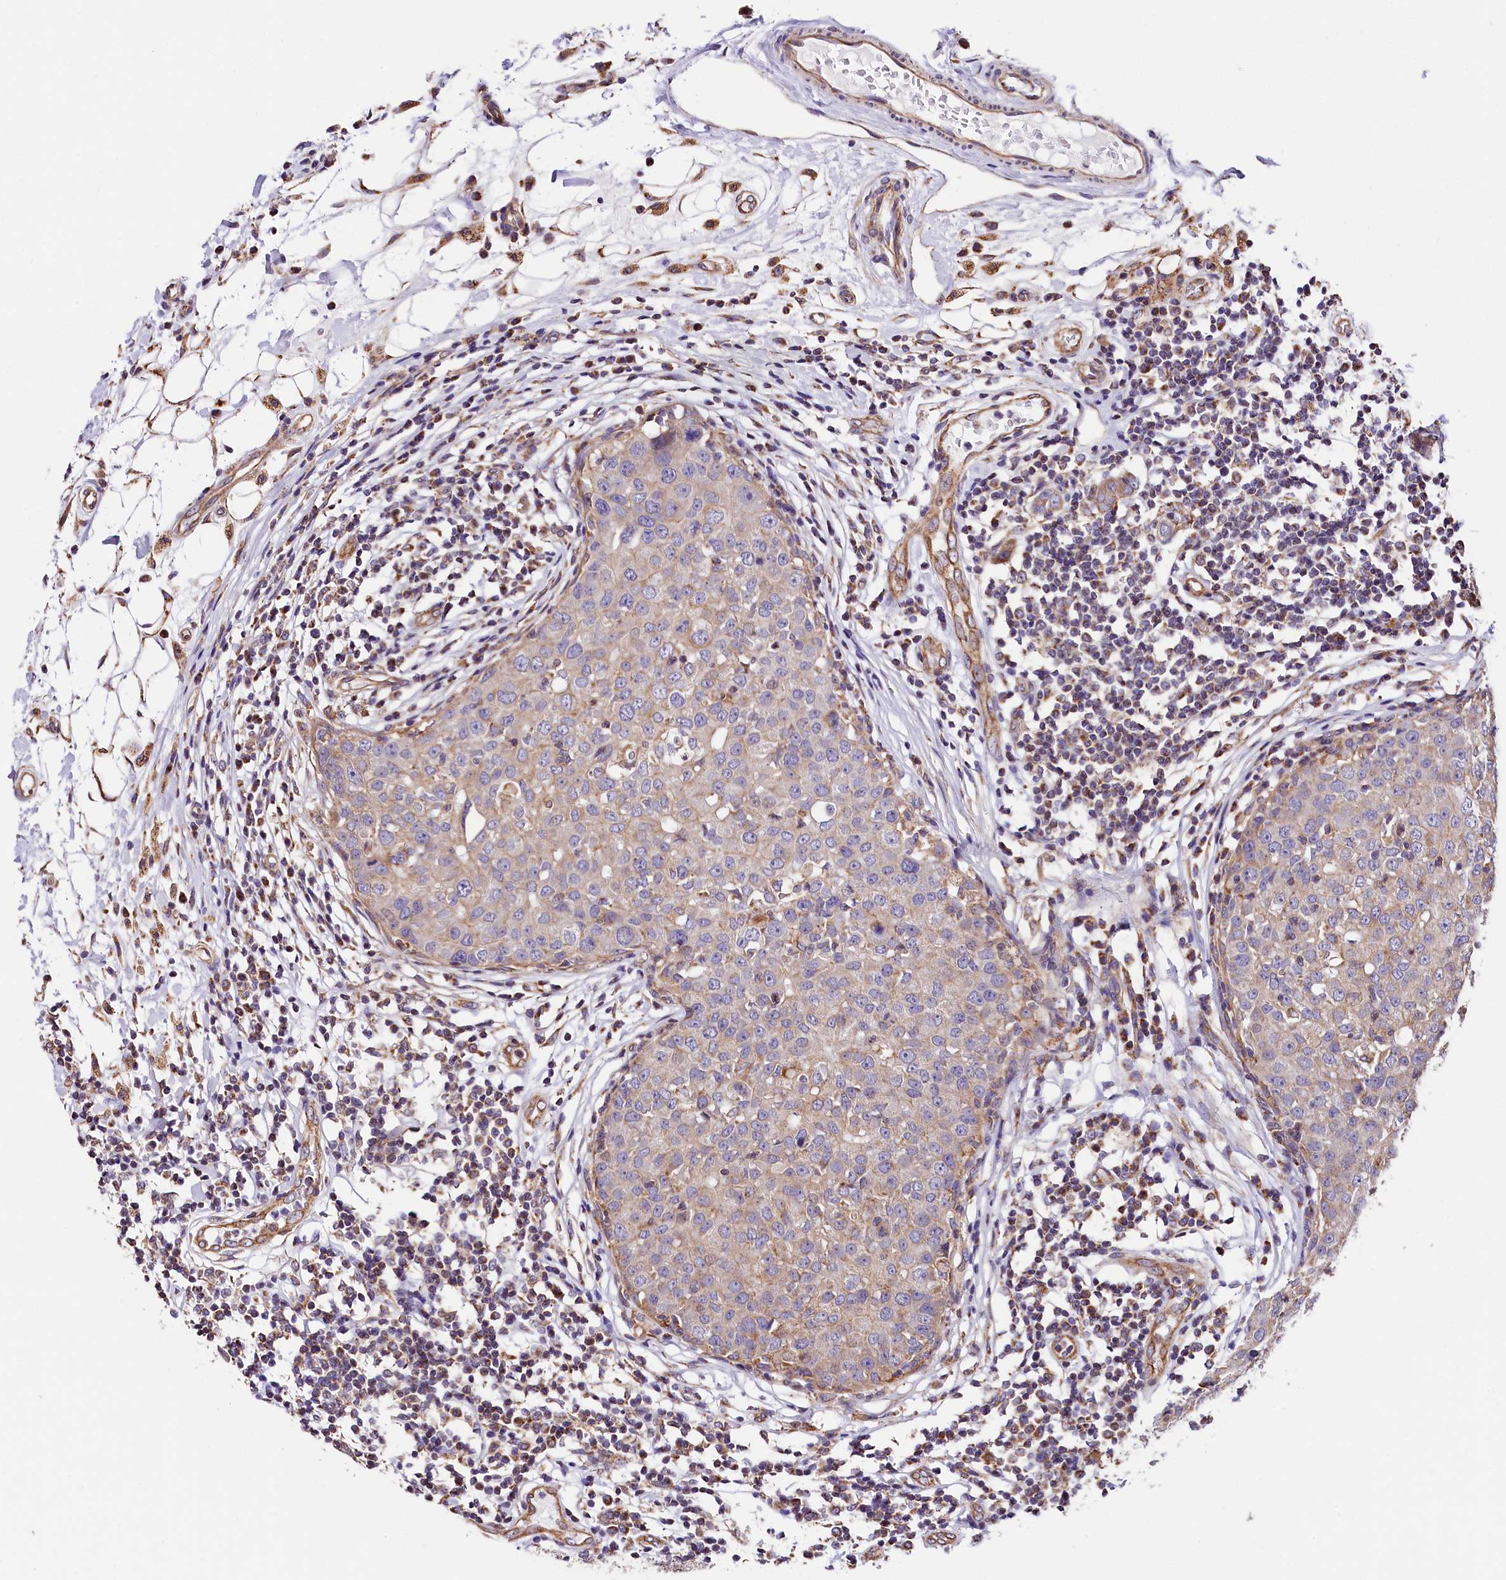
{"staining": {"intensity": "weak", "quantity": "<25%", "location": "cytoplasmic/membranous"}, "tissue": "breast cancer", "cell_type": "Tumor cells", "image_type": "cancer", "snomed": [{"axis": "morphology", "description": "Duct carcinoma"}, {"axis": "topography", "description": "Breast"}], "caption": "IHC image of human infiltrating ductal carcinoma (breast) stained for a protein (brown), which shows no expression in tumor cells.", "gene": "ACAA2", "patient": {"sex": "female", "age": 27}}